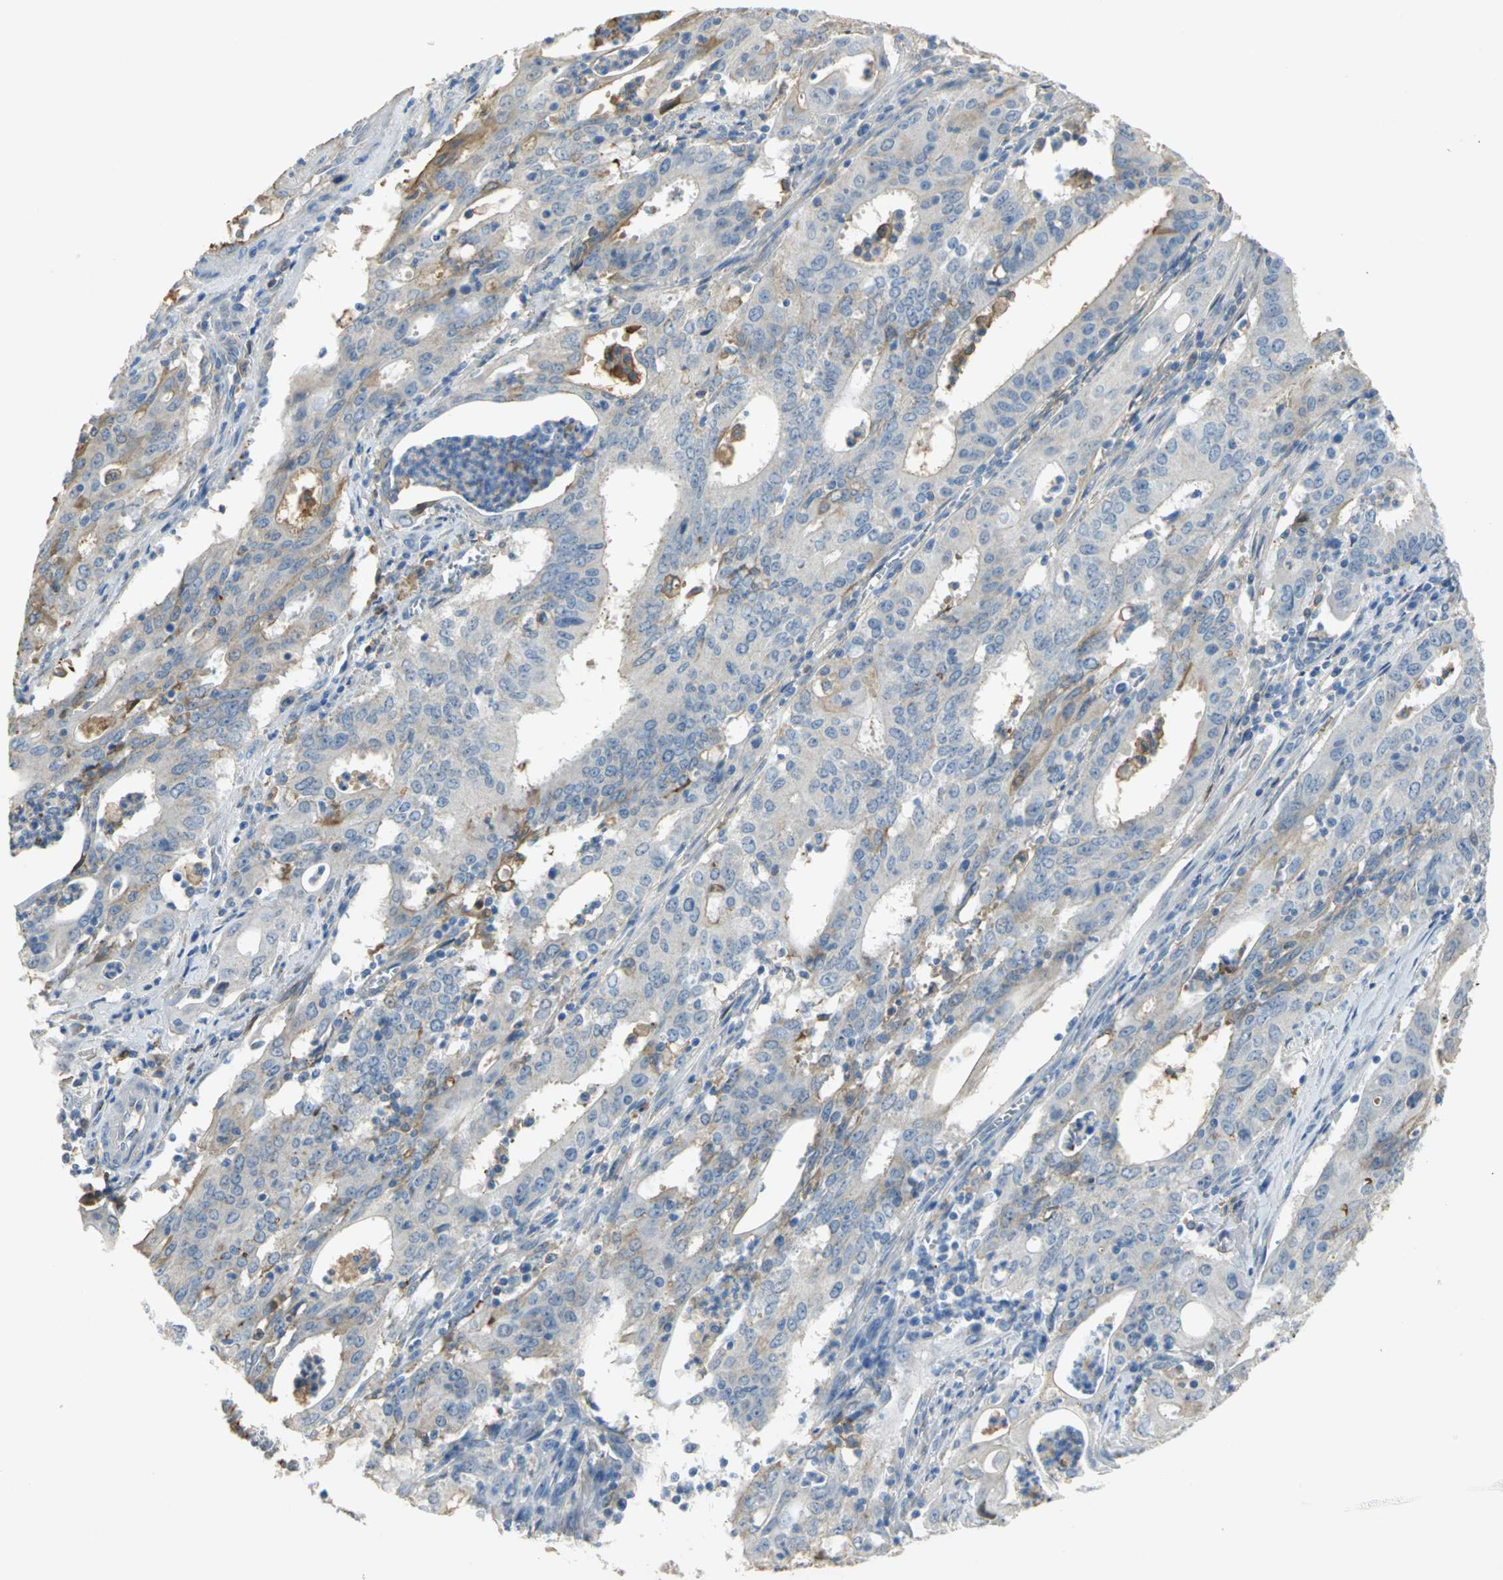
{"staining": {"intensity": "moderate", "quantity": "25%-75%", "location": "cytoplasmic/membranous"}, "tissue": "cervical cancer", "cell_type": "Tumor cells", "image_type": "cancer", "snomed": [{"axis": "morphology", "description": "Adenocarcinoma, NOS"}, {"axis": "topography", "description": "Cervix"}], "caption": "About 25%-75% of tumor cells in human cervical adenocarcinoma reveal moderate cytoplasmic/membranous protein positivity as visualized by brown immunohistochemical staining.", "gene": "GYG2", "patient": {"sex": "female", "age": 44}}